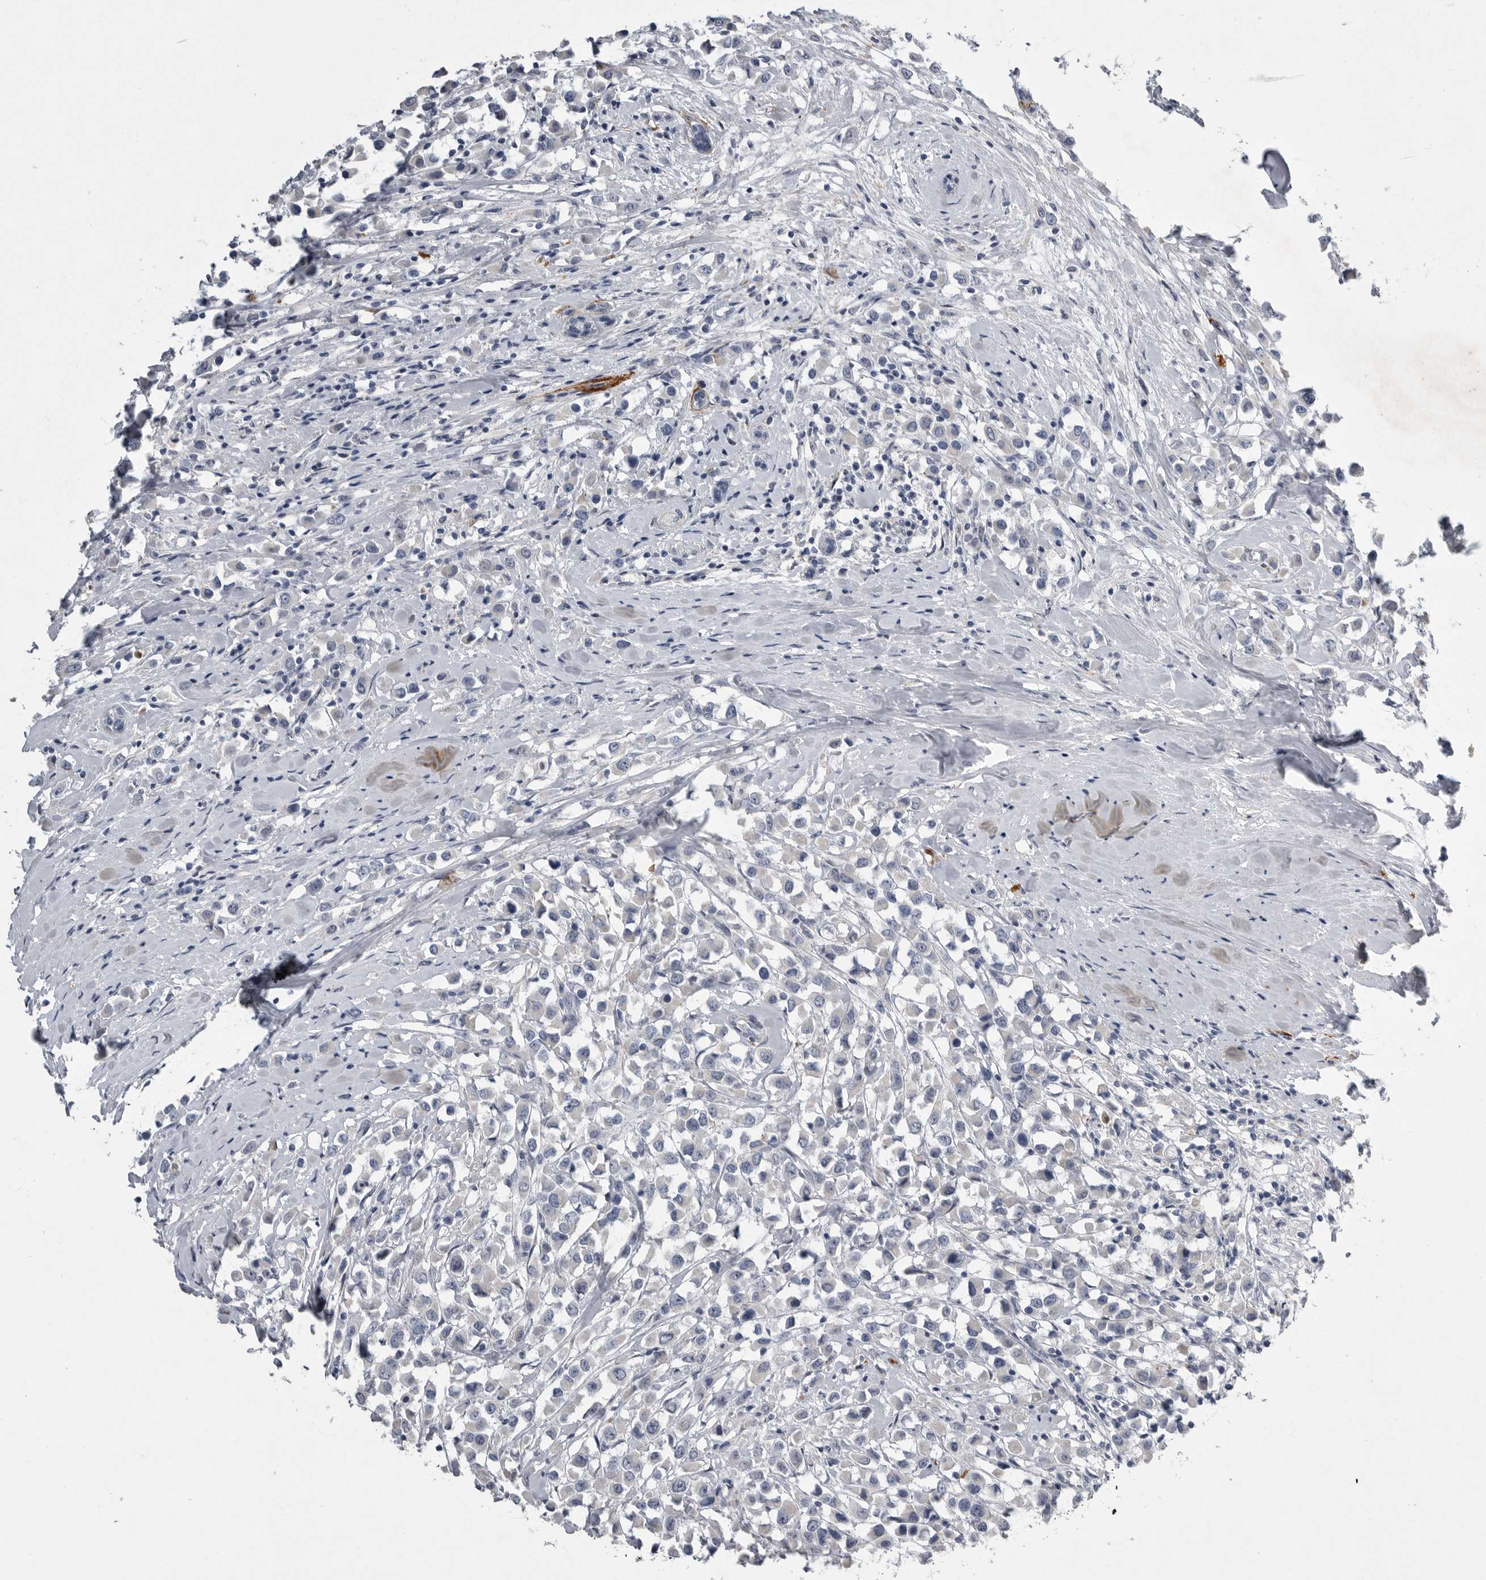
{"staining": {"intensity": "negative", "quantity": "none", "location": "none"}, "tissue": "breast cancer", "cell_type": "Tumor cells", "image_type": "cancer", "snomed": [{"axis": "morphology", "description": "Duct carcinoma"}, {"axis": "topography", "description": "Breast"}], "caption": "High magnification brightfield microscopy of breast cancer (infiltrating ductal carcinoma) stained with DAB (brown) and counterstained with hematoxylin (blue): tumor cells show no significant positivity. (Brightfield microscopy of DAB immunohistochemistry at high magnification).", "gene": "CRP", "patient": {"sex": "female", "age": 61}}